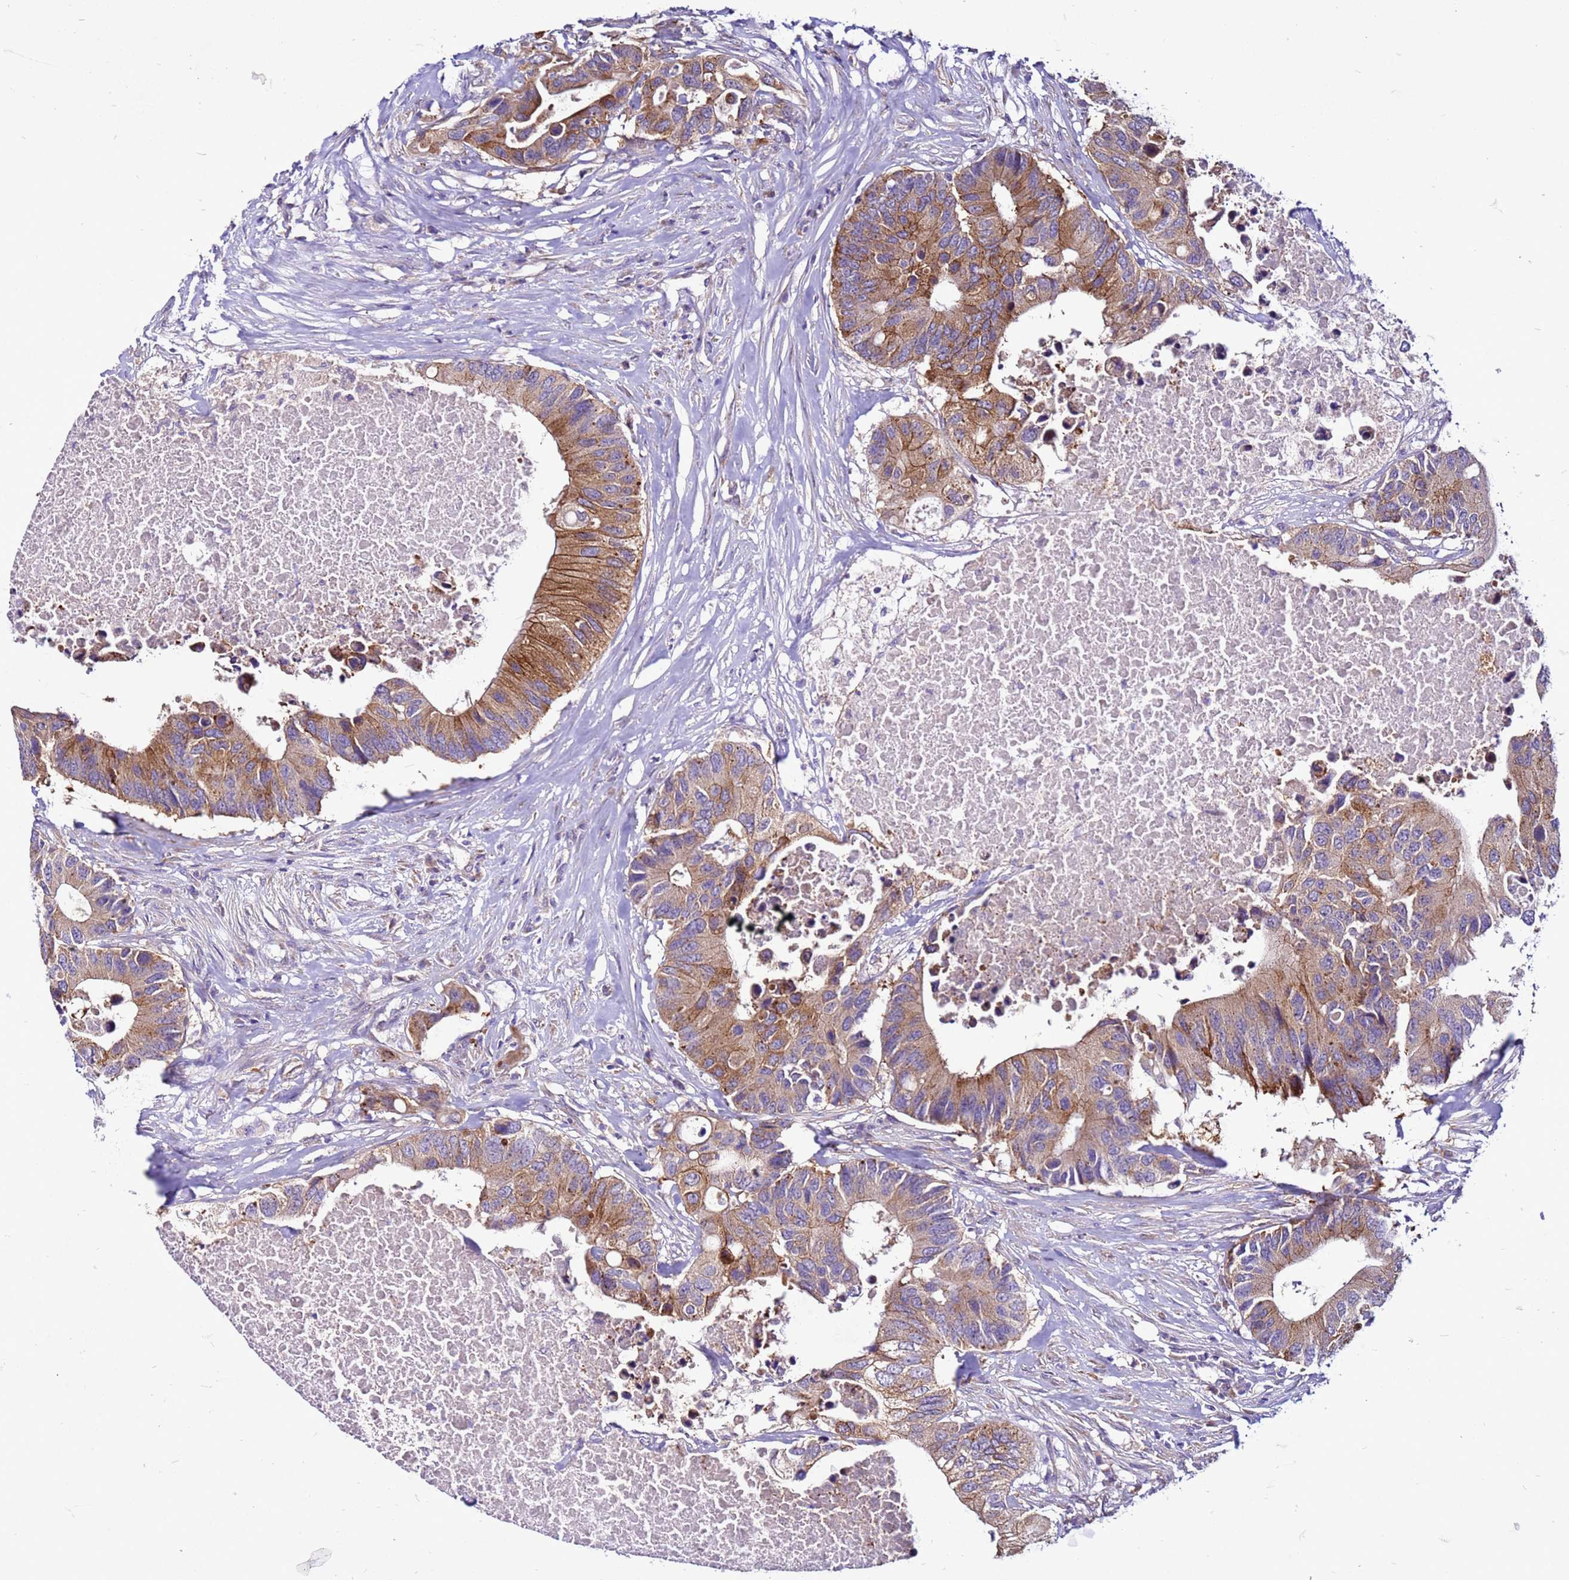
{"staining": {"intensity": "moderate", "quantity": ">75%", "location": "cytoplasmic/membranous"}, "tissue": "colorectal cancer", "cell_type": "Tumor cells", "image_type": "cancer", "snomed": [{"axis": "morphology", "description": "Adenocarcinoma, NOS"}, {"axis": "topography", "description": "Colon"}], "caption": "Colorectal cancer stained for a protein (brown) displays moderate cytoplasmic/membranous positive staining in approximately >75% of tumor cells.", "gene": "PKD1", "patient": {"sex": "male", "age": 71}}